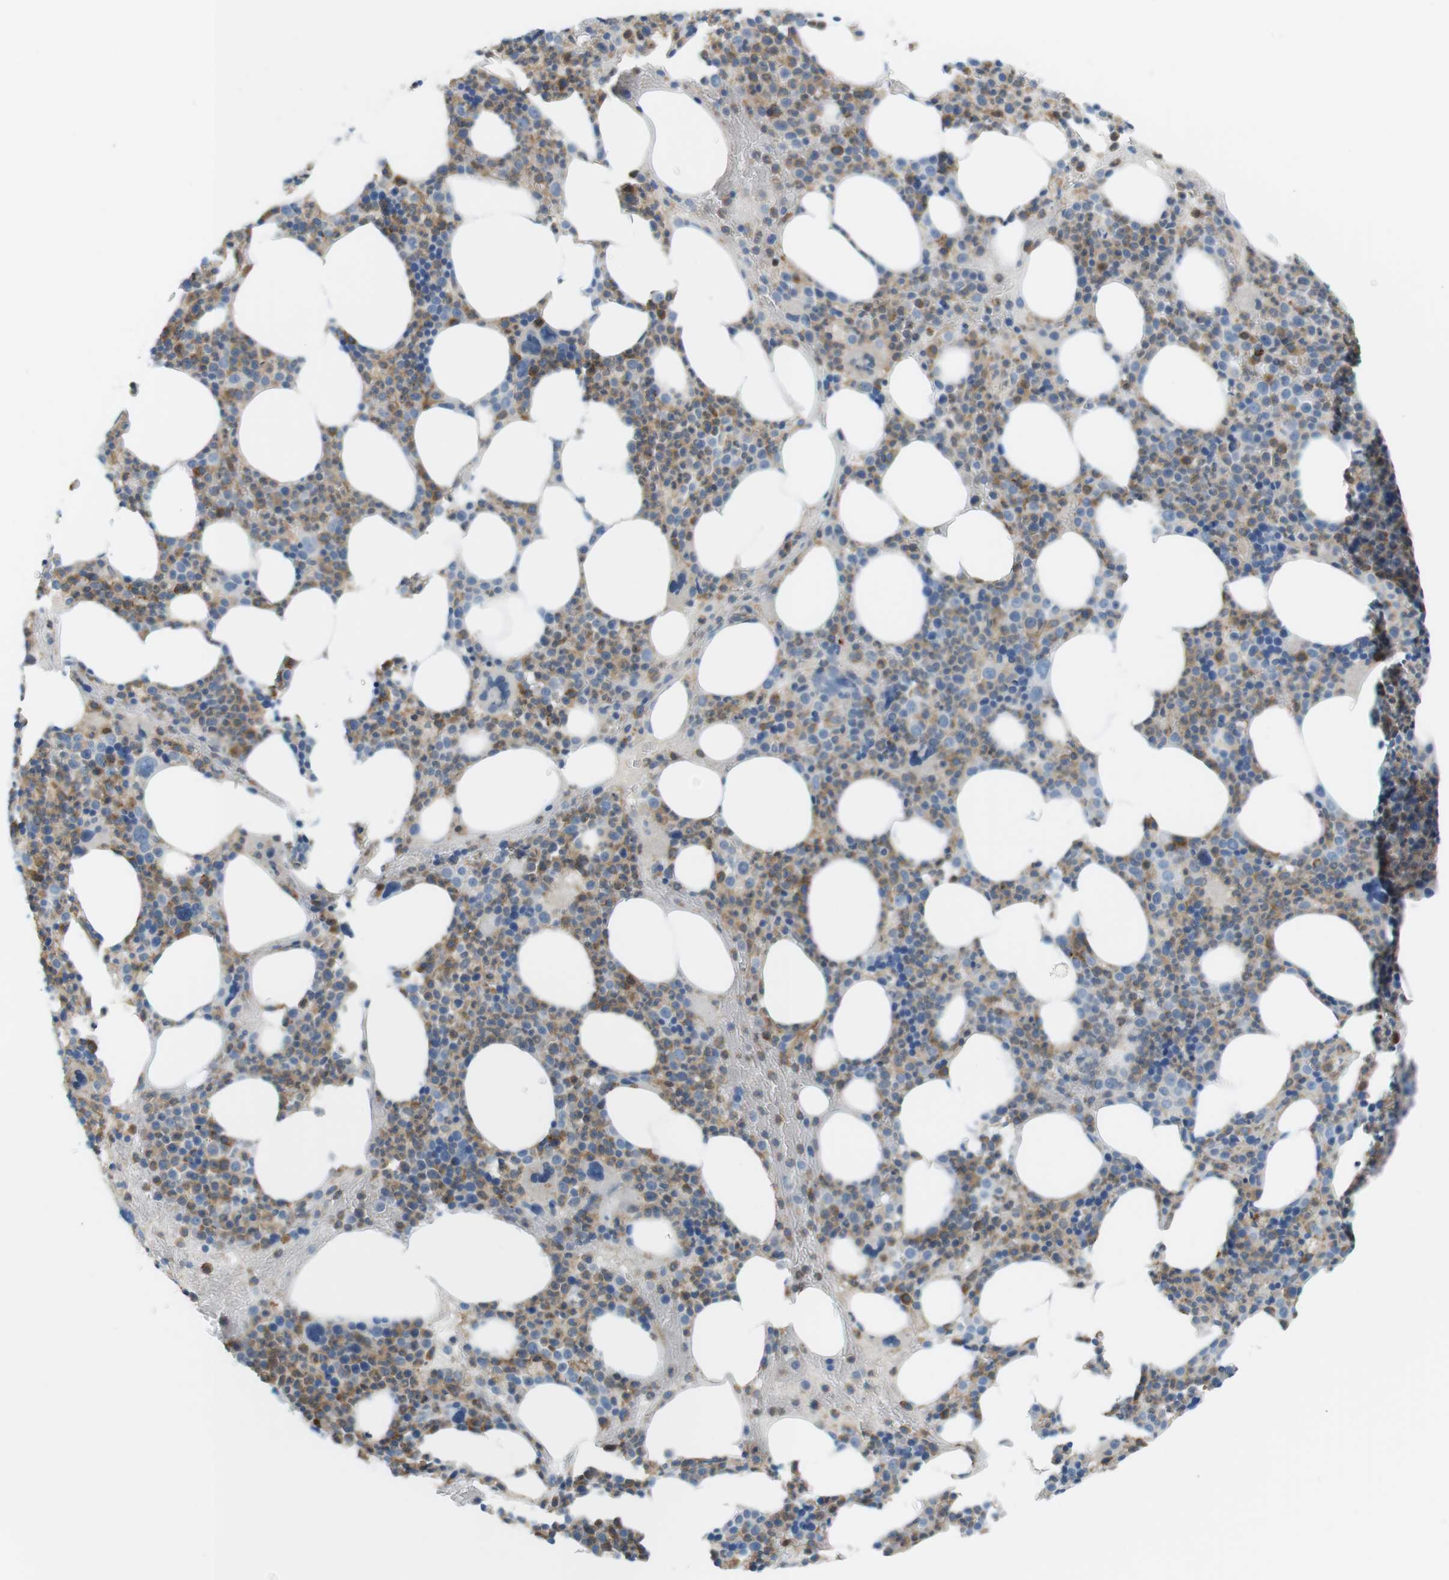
{"staining": {"intensity": "moderate", "quantity": "25%-75%", "location": "cytoplasmic/membranous"}, "tissue": "bone marrow", "cell_type": "Hematopoietic cells", "image_type": "normal", "snomed": [{"axis": "morphology", "description": "Normal tissue, NOS"}, {"axis": "morphology", "description": "Inflammation, NOS"}, {"axis": "topography", "description": "Bone marrow"}], "caption": "Hematopoietic cells display medium levels of moderate cytoplasmic/membranous positivity in about 25%-75% of cells in unremarkable human bone marrow. (DAB IHC, brown staining for protein, blue staining for nuclei).", "gene": "PEPD", "patient": {"sex": "male", "age": 73}}